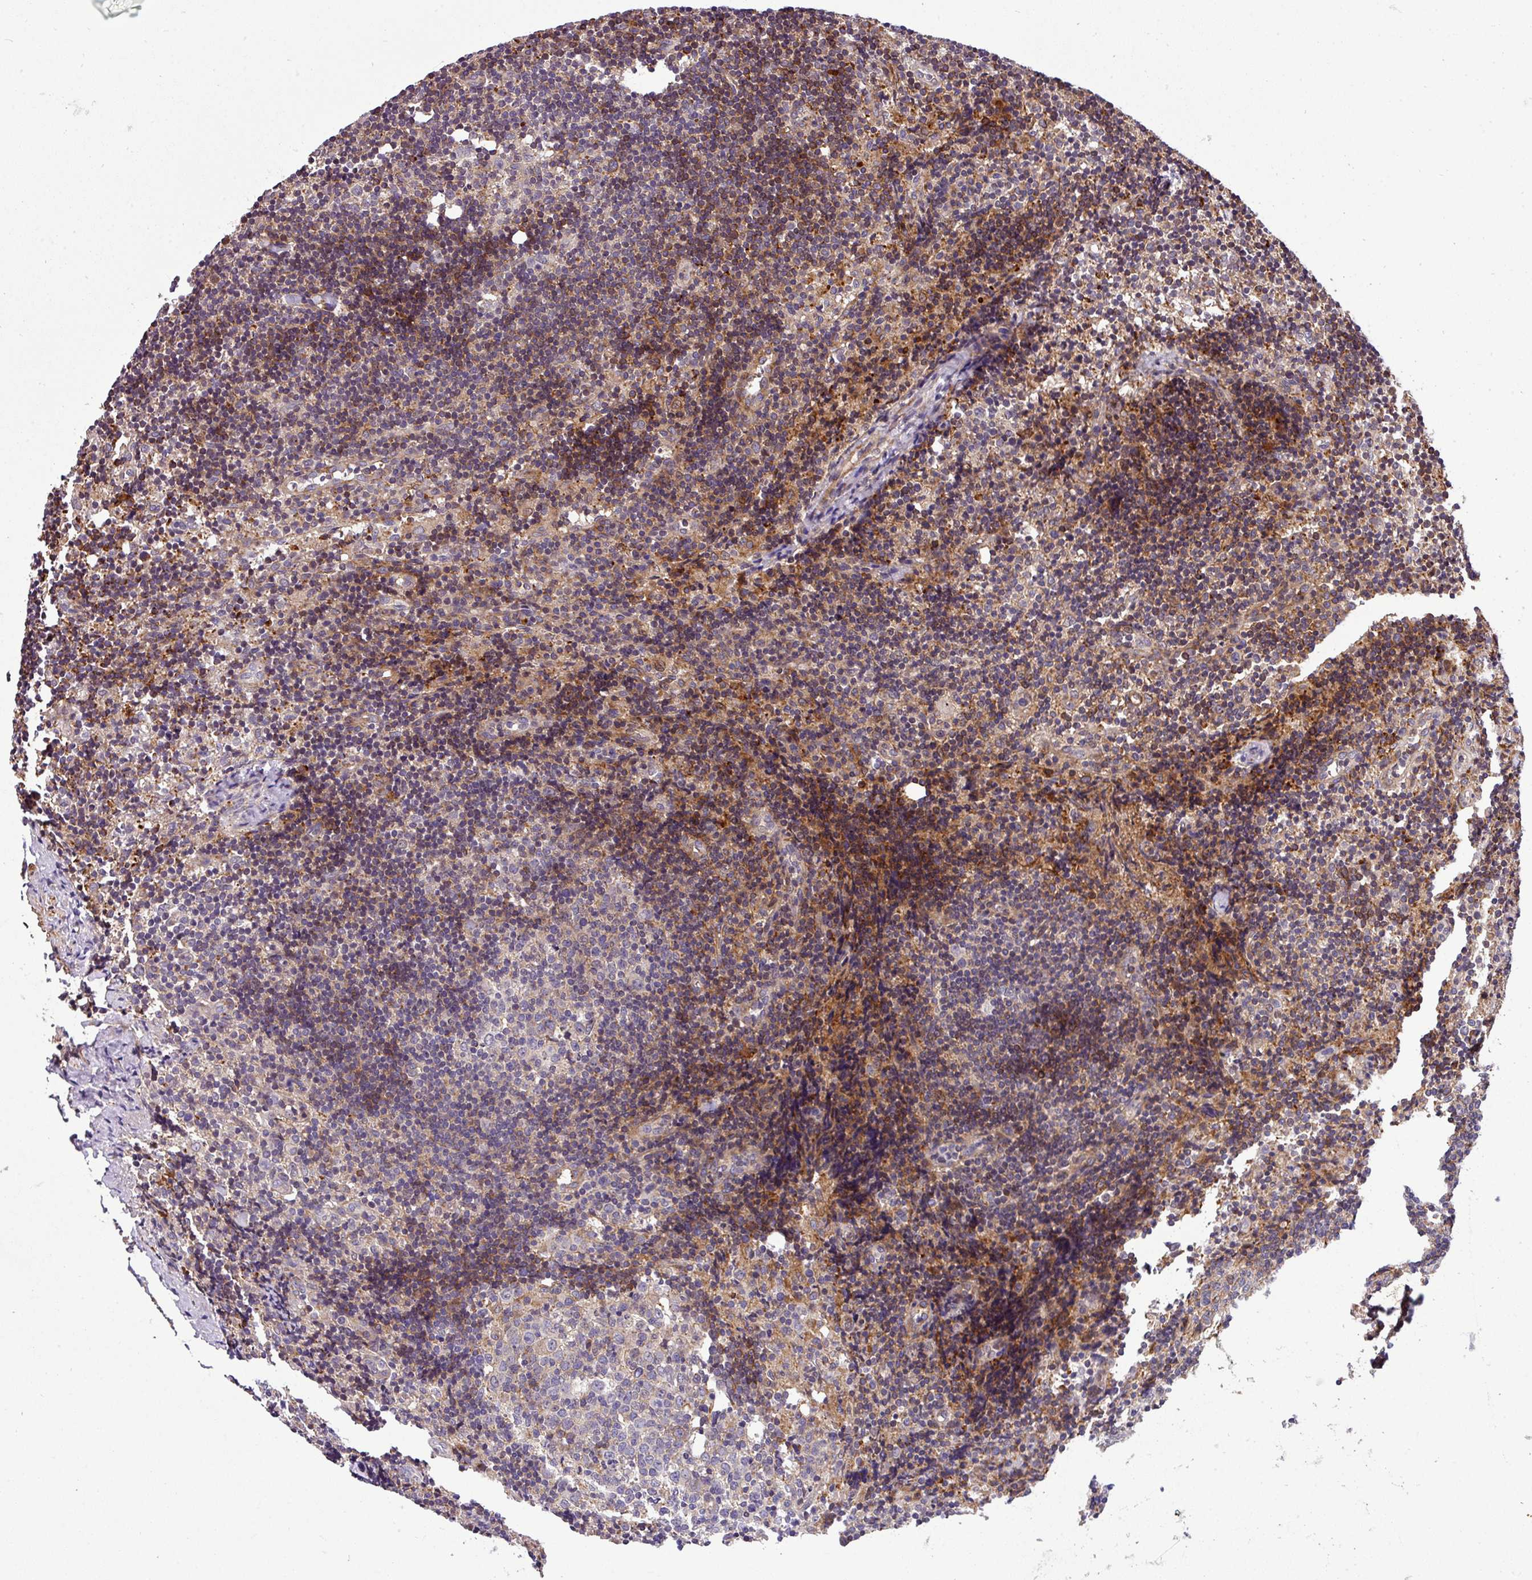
{"staining": {"intensity": "negative", "quantity": "none", "location": "none"}, "tissue": "lymph node", "cell_type": "Germinal center cells", "image_type": "normal", "snomed": [{"axis": "morphology", "description": "Normal tissue, NOS"}, {"axis": "topography", "description": "Lymph node"}], "caption": "This micrograph is of unremarkable lymph node stained with immunohistochemistry (IHC) to label a protein in brown with the nuclei are counter-stained blue. There is no staining in germinal center cells. (Immunohistochemistry, brightfield microscopy, high magnification).", "gene": "CASS4", "patient": {"sex": "female", "age": 52}}